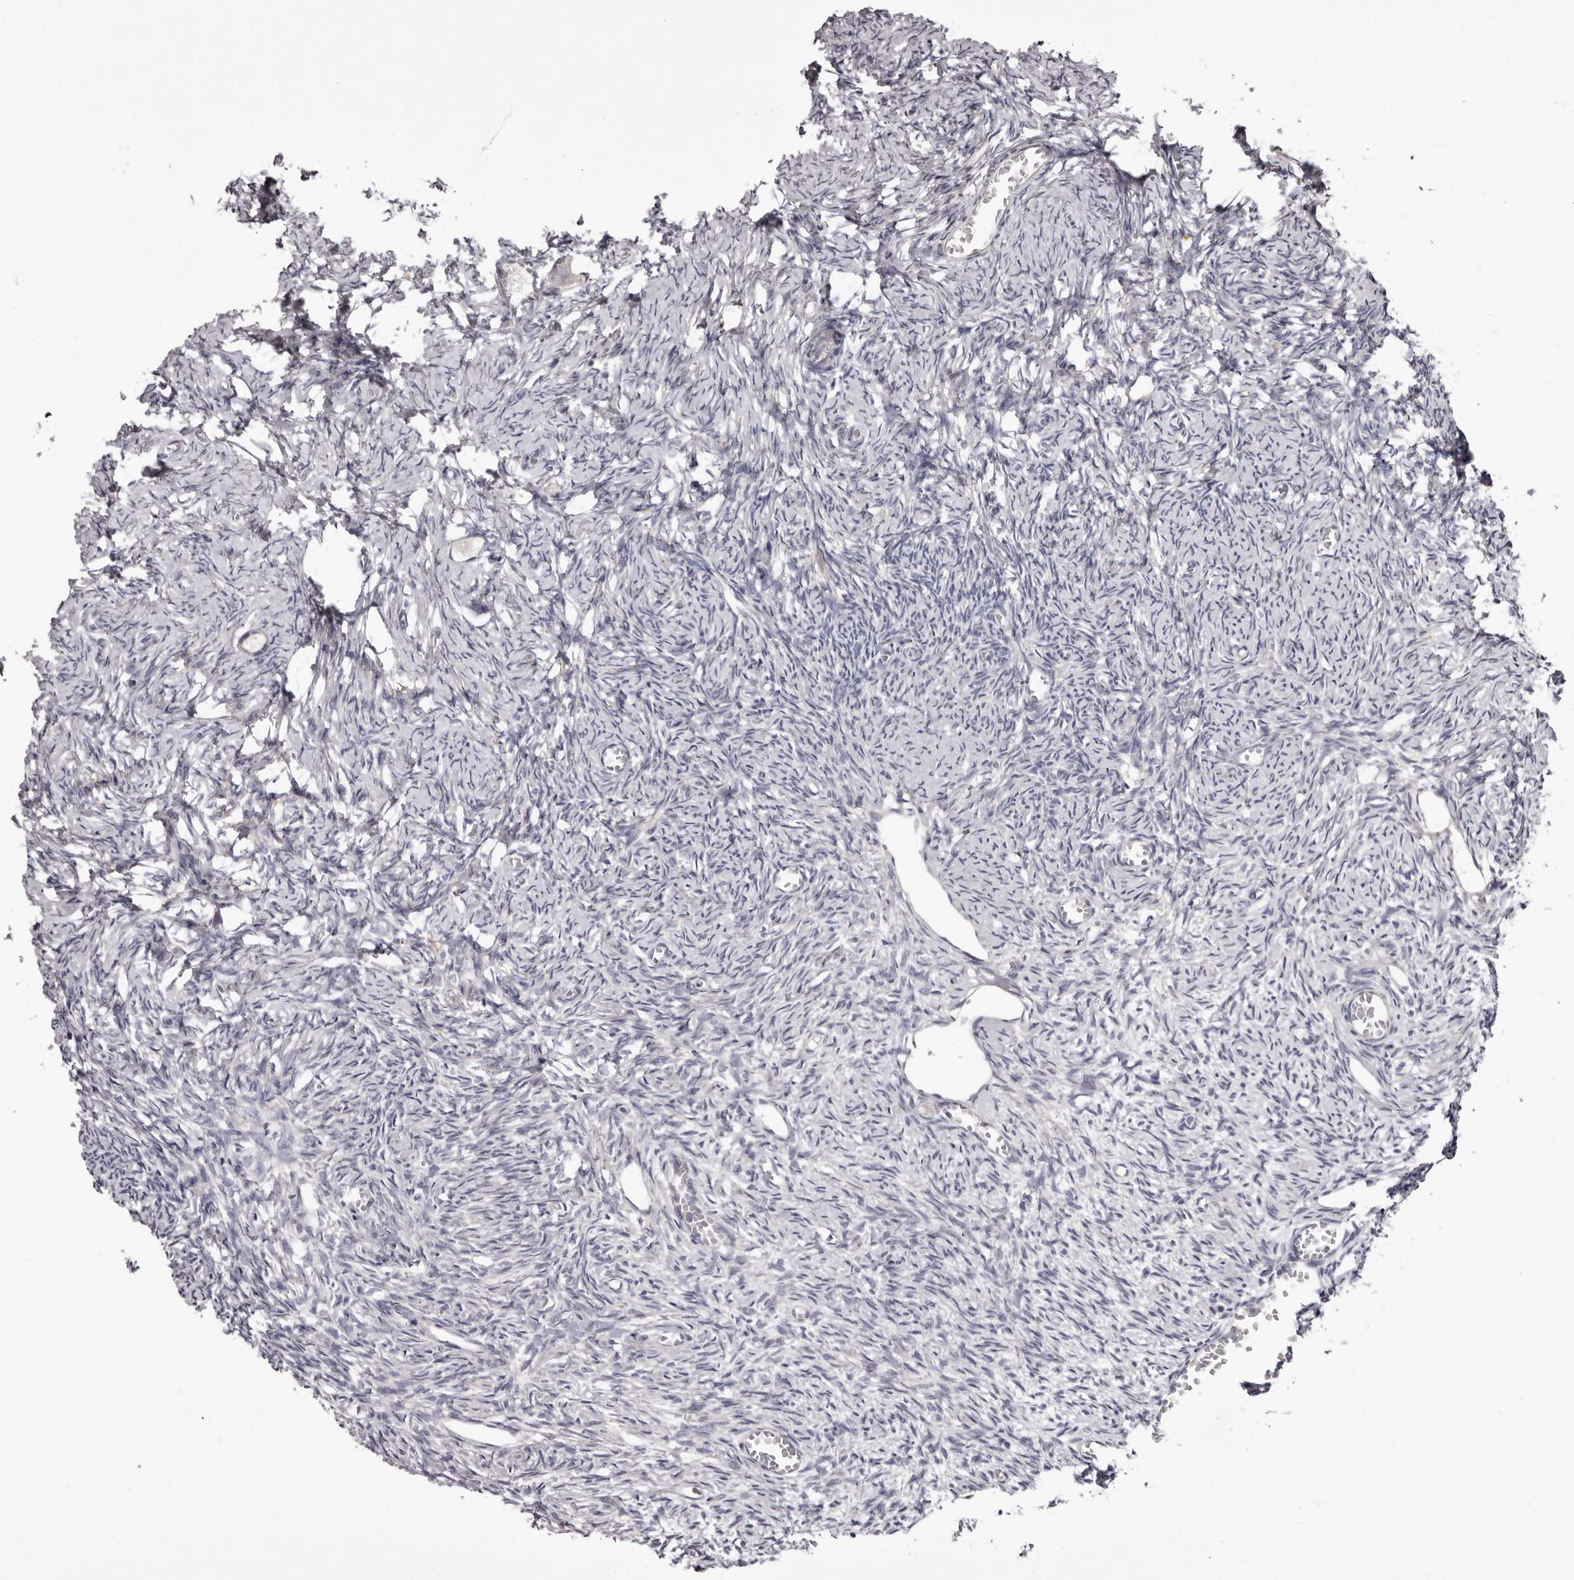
{"staining": {"intensity": "negative", "quantity": "none", "location": "none"}, "tissue": "ovary", "cell_type": "Follicle cells", "image_type": "normal", "snomed": [{"axis": "morphology", "description": "Normal tissue, NOS"}, {"axis": "topography", "description": "Ovary"}], "caption": "Human ovary stained for a protein using IHC exhibits no expression in follicle cells.", "gene": "PEG10", "patient": {"sex": "female", "age": 27}}